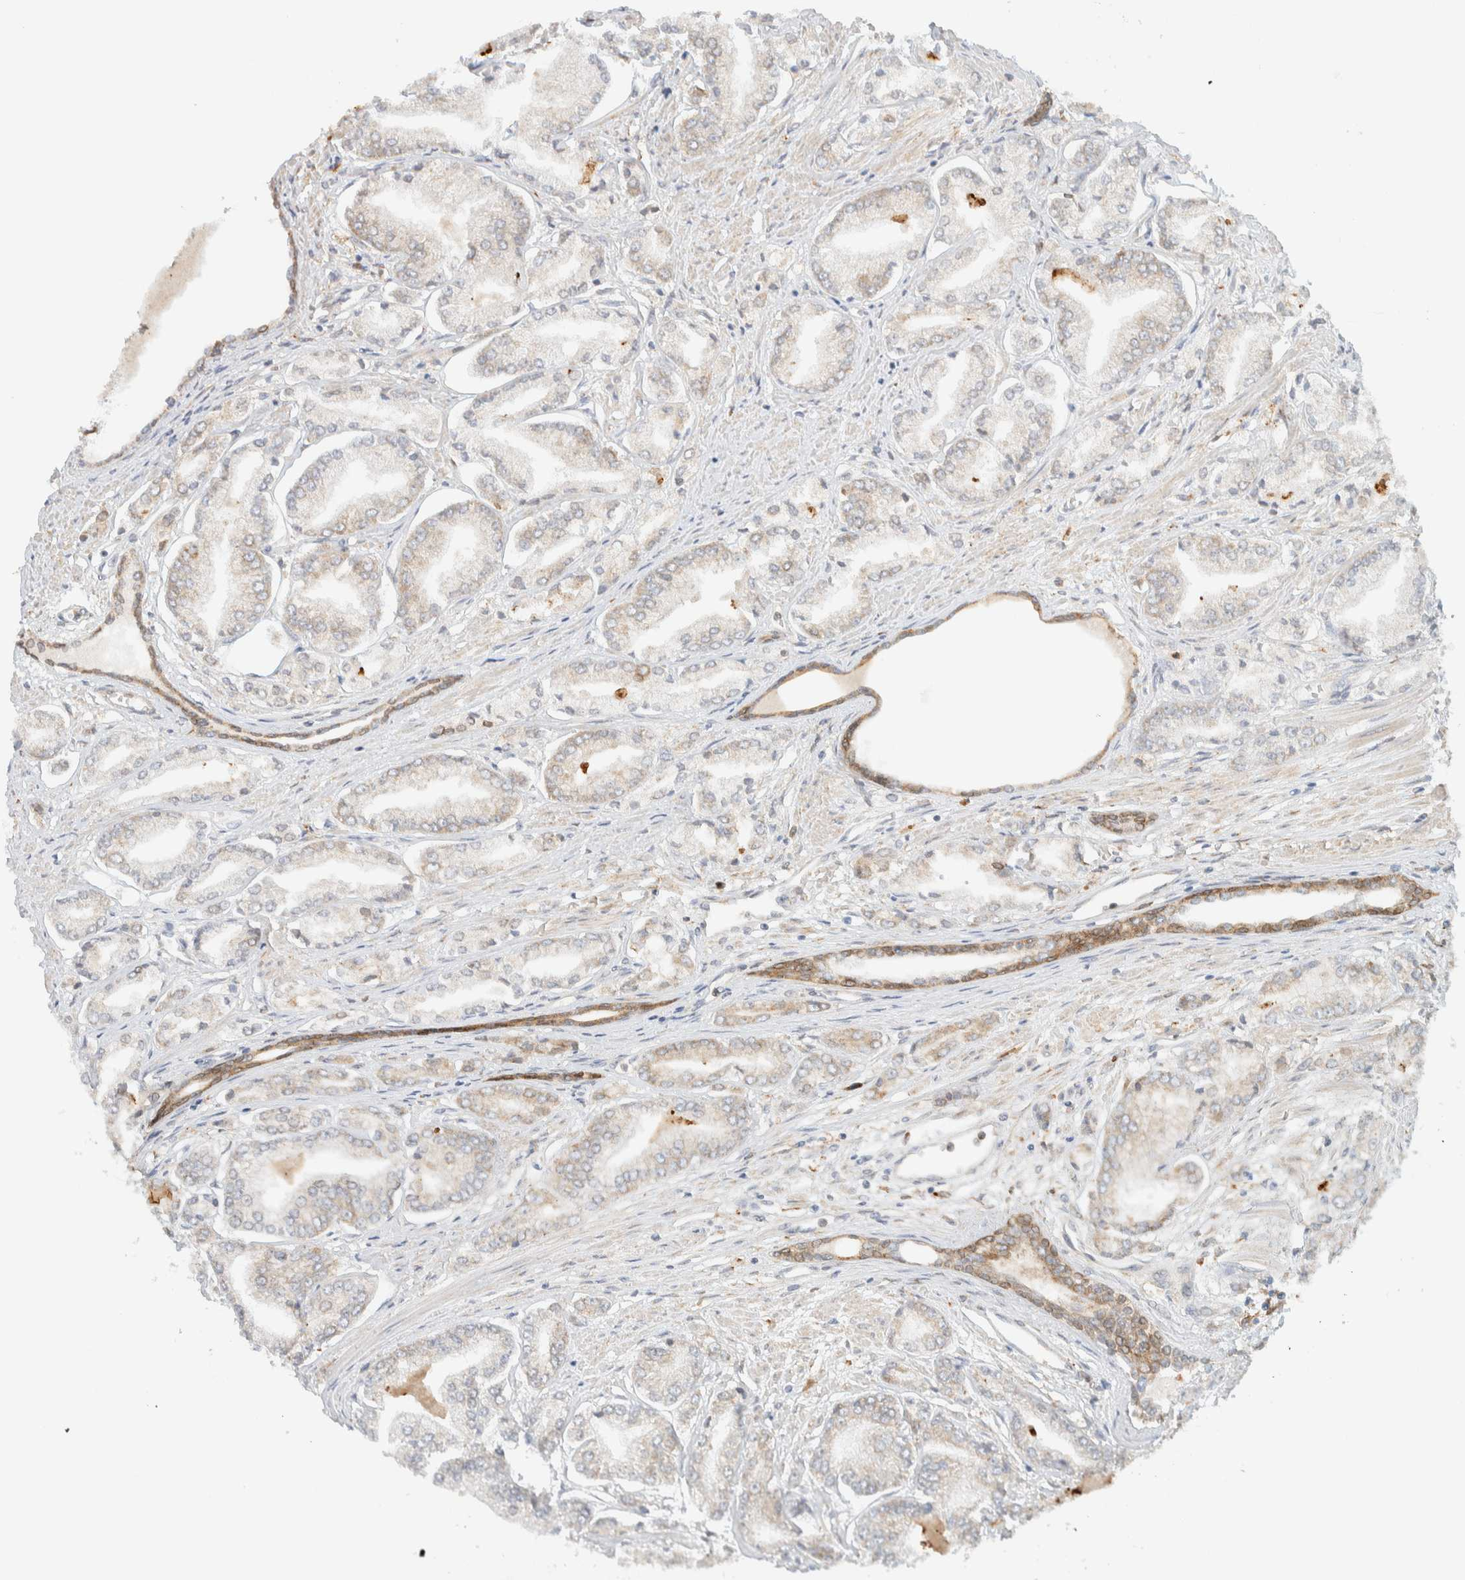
{"staining": {"intensity": "weak", "quantity": ">75%", "location": "cytoplasmic/membranous"}, "tissue": "prostate cancer", "cell_type": "Tumor cells", "image_type": "cancer", "snomed": [{"axis": "morphology", "description": "Adenocarcinoma, Low grade"}, {"axis": "topography", "description": "Prostate"}], "caption": "Approximately >75% of tumor cells in human prostate cancer reveal weak cytoplasmic/membranous protein positivity as visualized by brown immunohistochemical staining.", "gene": "NT5C", "patient": {"sex": "male", "age": 52}}